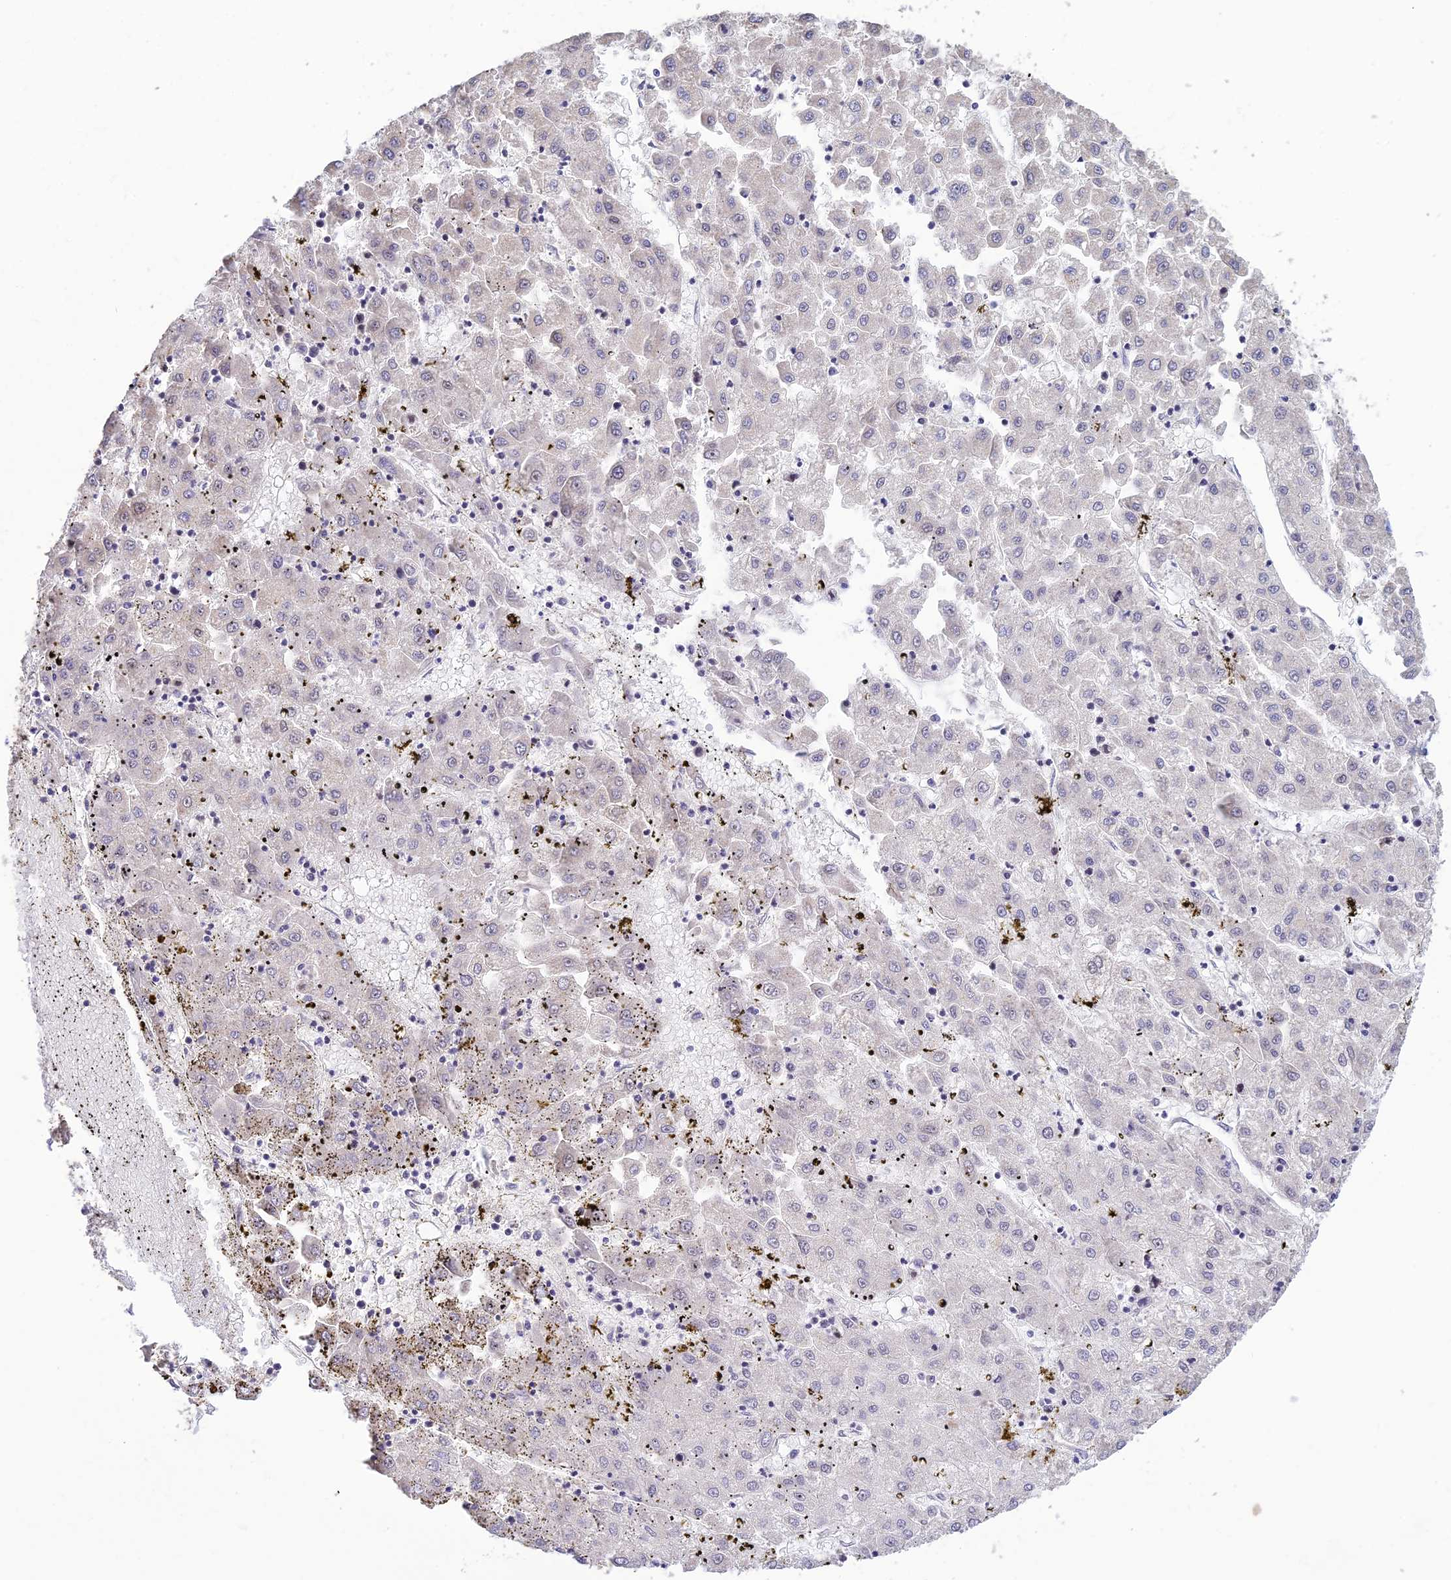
{"staining": {"intensity": "negative", "quantity": "none", "location": "none"}, "tissue": "liver cancer", "cell_type": "Tumor cells", "image_type": "cancer", "snomed": [{"axis": "morphology", "description": "Carcinoma, Hepatocellular, NOS"}, {"axis": "topography", "description": "Liver"}], "caption": "The micrograph demonstrates no staining of tumor cells in liver hepatocellular carcinoma.", "gene": "POLR1G", "patient": {"sex": "male", "age": 72}}